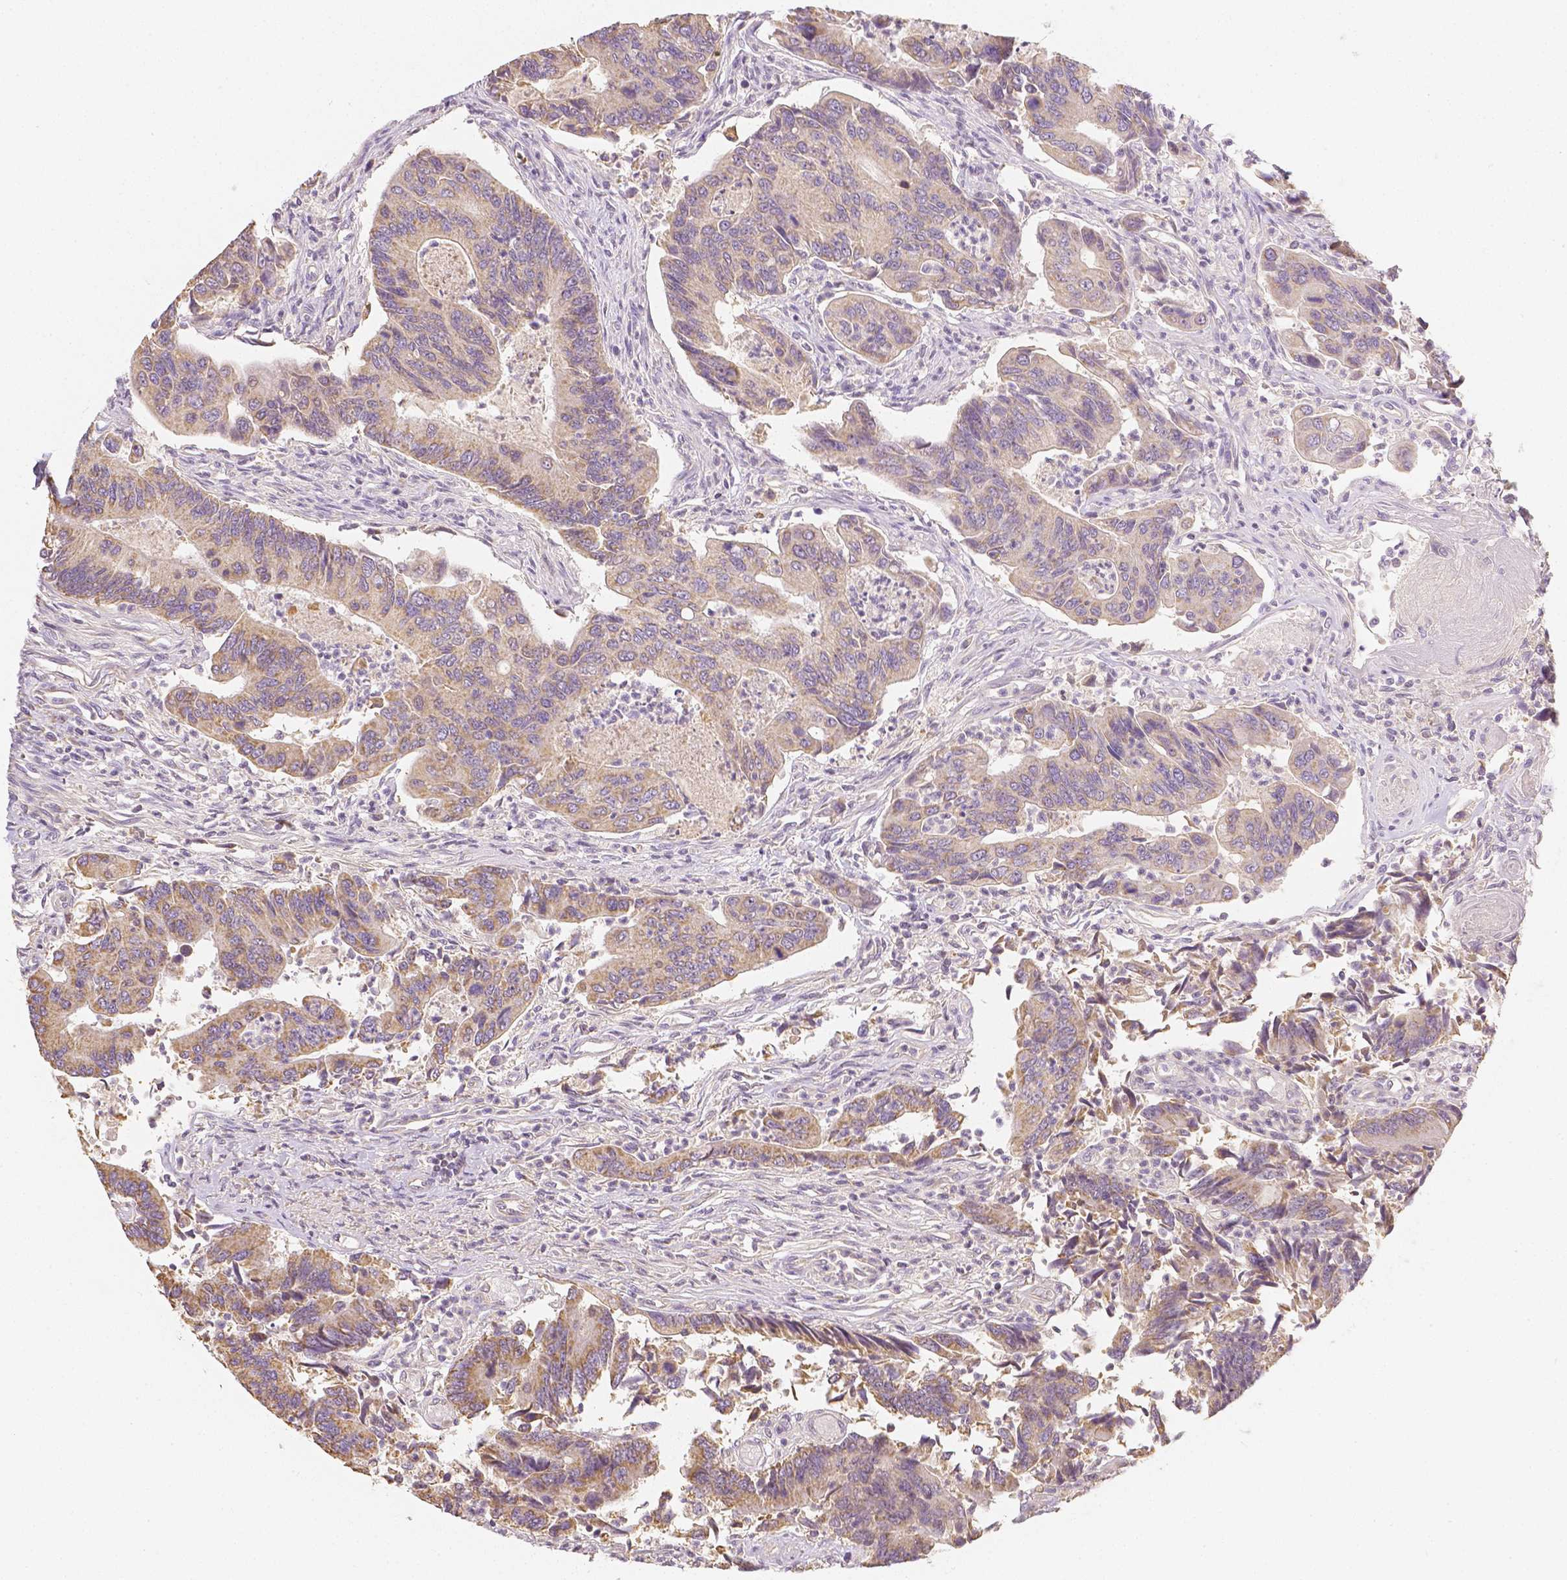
{"staining": {"intensity": "moderate", "quantity": ">75%", "location": "cytoplasmic/membranous"}, "tissue": "colorectal cancer", "cell_type": "Tumor cells", "image_type": "cancer", "snomed": [{"axis": "morphology", "description": "Adenocarcinoma, NOS"}, {"axis": "topography", "description": "Colon"}], "caption": "This is a micrograph of IHC staining of adenocarcinoma (colorectal), which shows moderate staining in the cytoplasmic/membranous of tumor cells.", "gene": "NVL", "patient": {"sex": "female", "age": 67}}